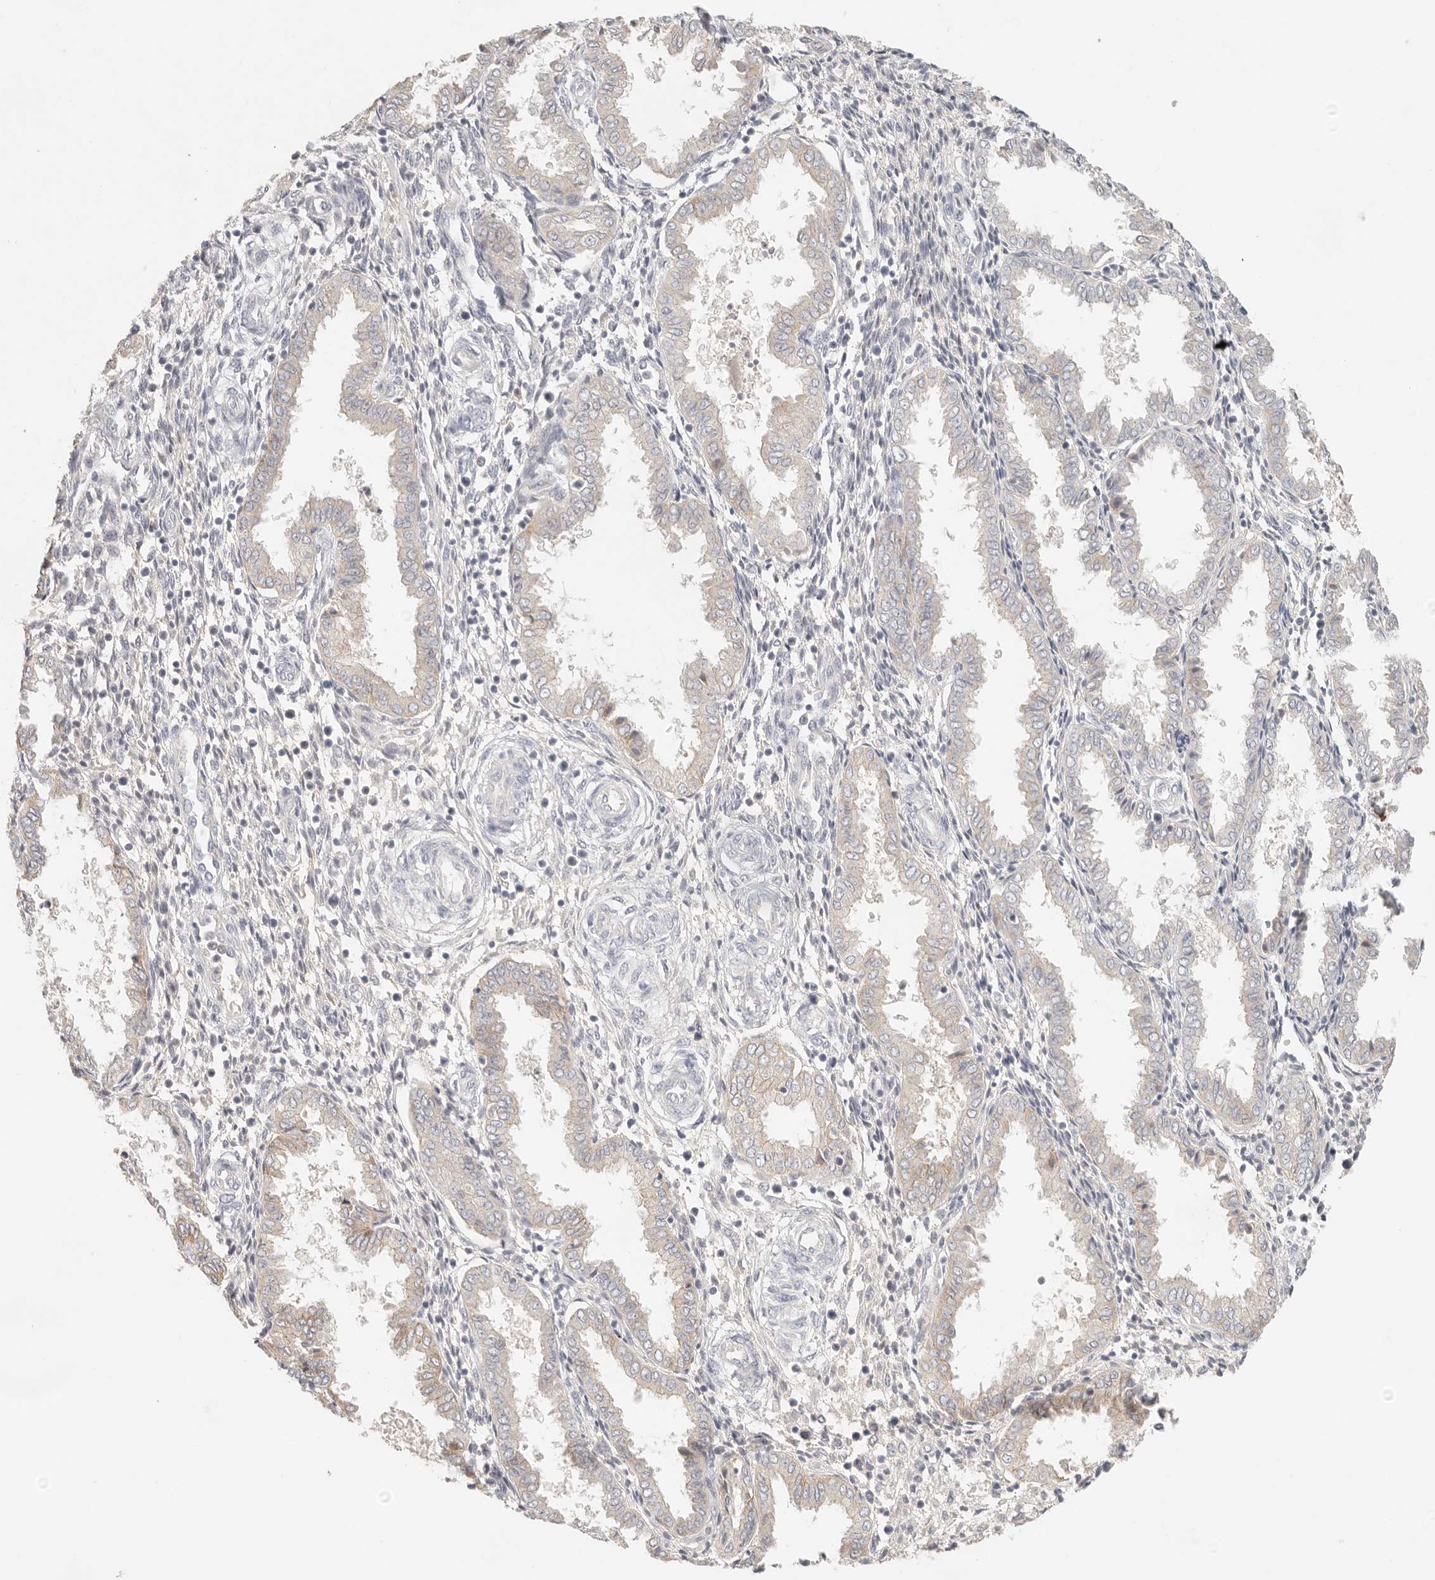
{"staining": {"intensity": "negative", "quantity": "none", "location": "none"}, "tissue": "endometrium", "cell_type": "Cells in endometrial stroma", "image_type": "normal", "snomed": [{"axis": "morphology", "description": "Normal tissue, NOS"}, {"axis": "topography", "description": "Endometrium"}], "caption": "A high-resolution micrograph shows immunohistochemistry (IHC) staining of benign endometrium, which displays no significant positivity in cells in endometrial stroma. The staining is performed using DAB (3,3'-diaminobenzidine) brown chromogen with nuclei counter-stained in using hematoxylin.", "gene": "CEP120", "patient": {"sex": "female", "age": 33}}